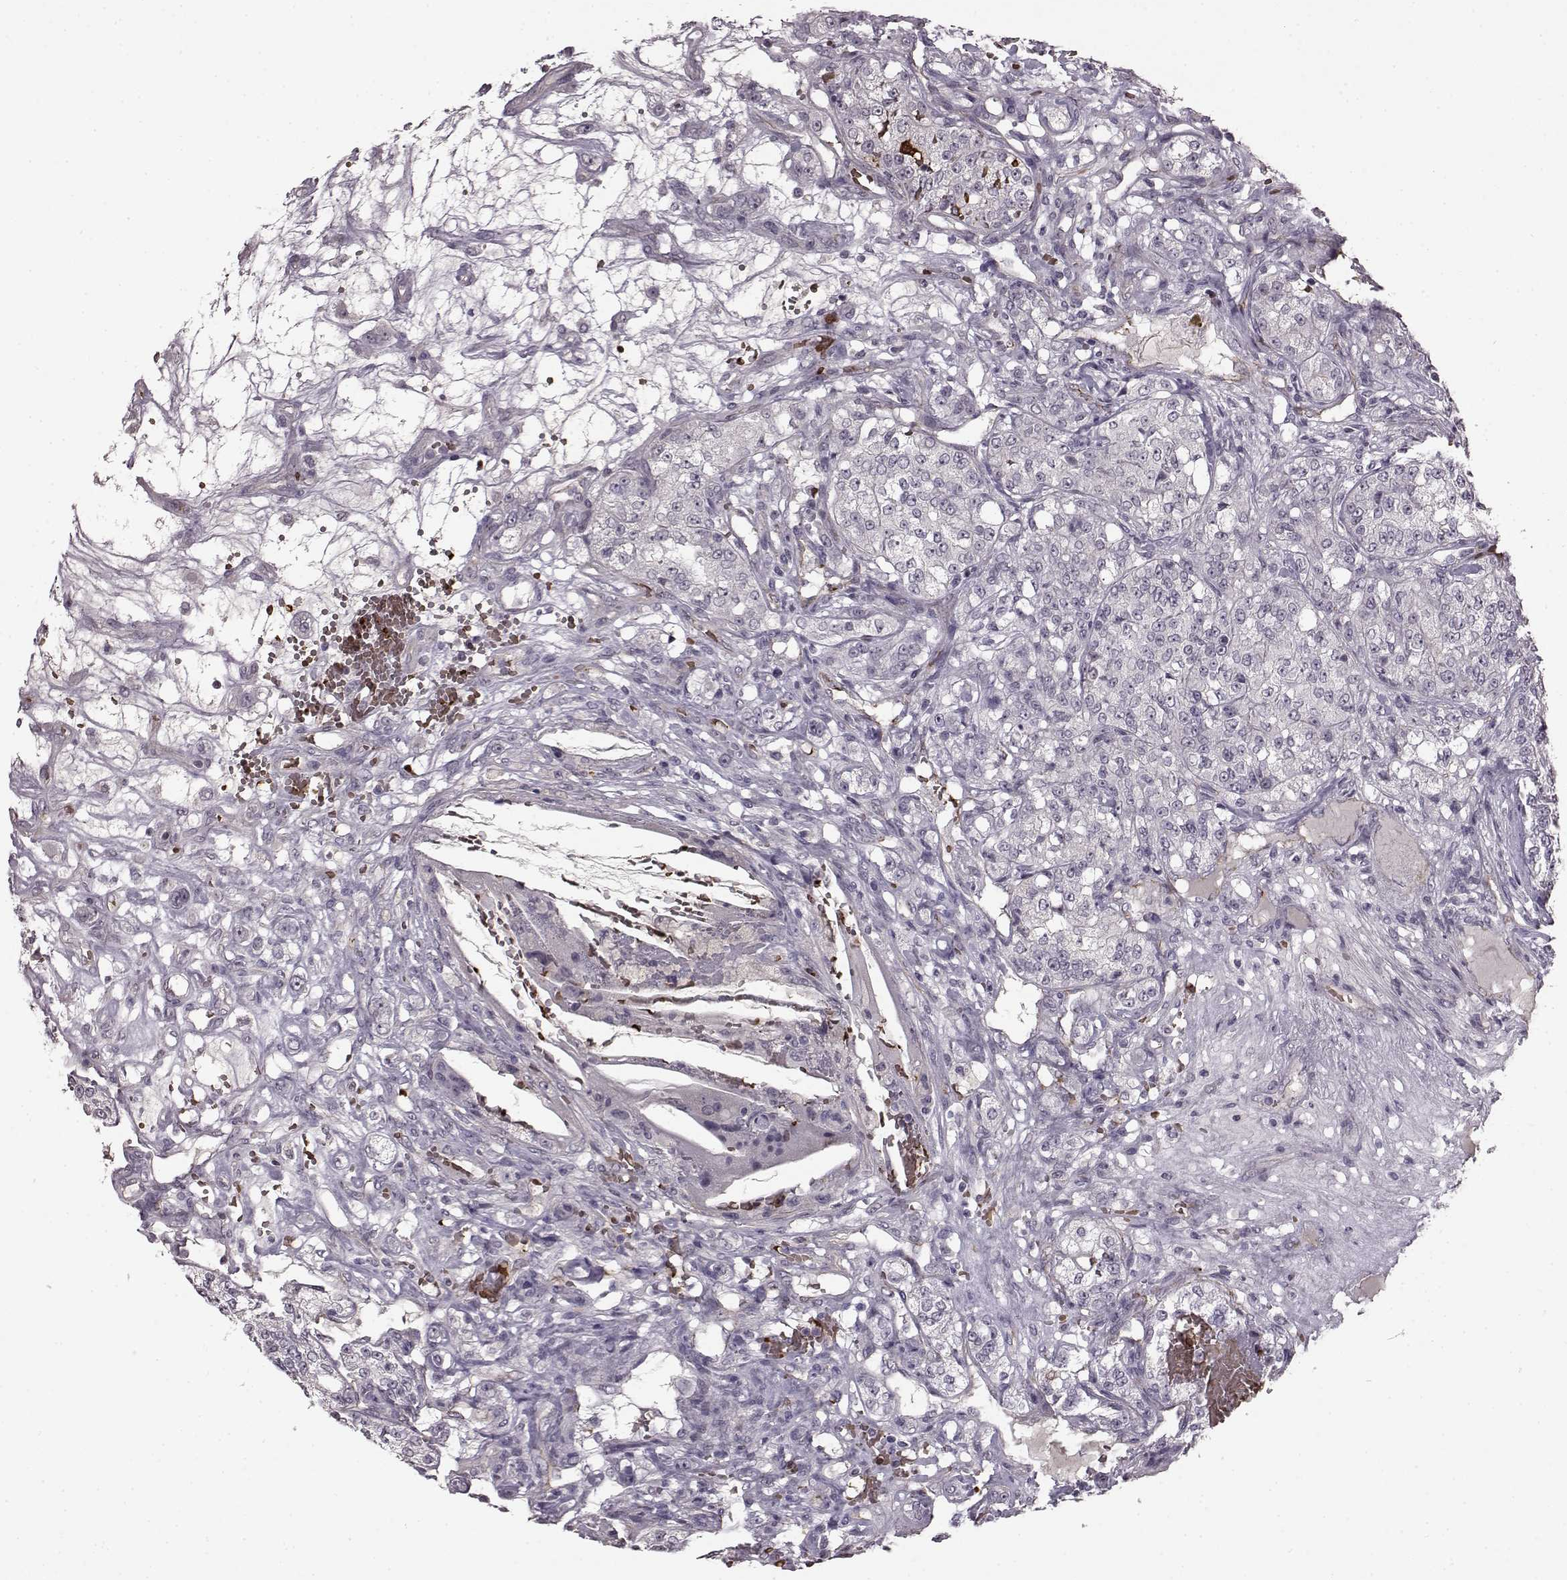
{"staining": {"intensity": "negative", "quantity": "none", "location": "none"}, "tissue": "renal cancer", "cell_type": "Tumor cells", "image_type": "cancer", "snomed": [{"axis": "morphology", "description": "Adenocarcinoma, NOS"}, {"axis": "topography", "description": "Kidney"}], "caption": "The image exhibits no staining of tumor cells in renal adenocarcinoma.", "gene": "PROP1", "patient": {"sex": "female", "age": 63}}